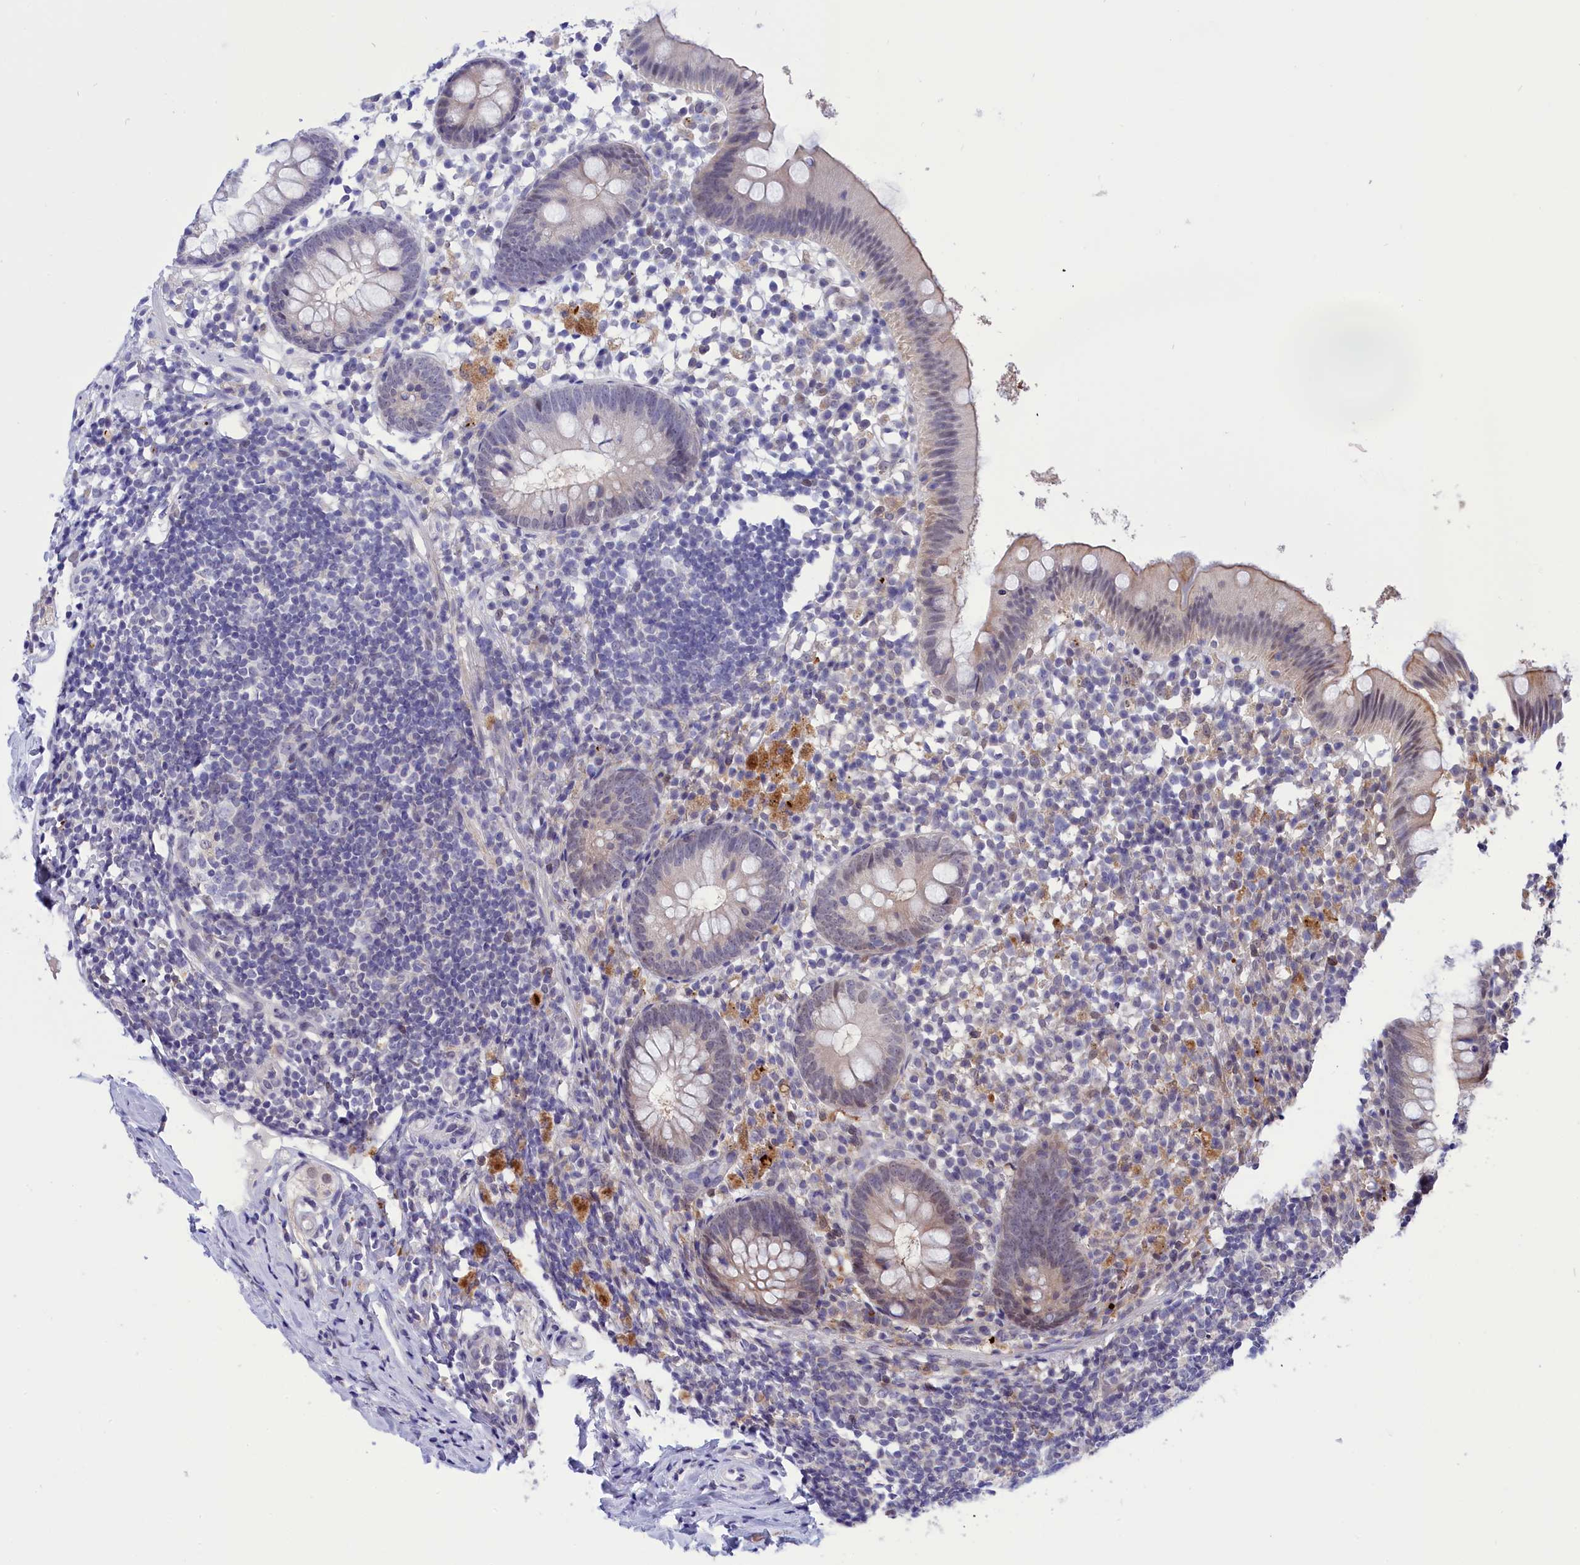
{"staining": {"intensity": "moderate", "quantity": "<25%", "location": "cytoplasmic/membranous,nuclear"}, "tissue": "appendix", "cell_type": "Glandular cells", "image_type": "normal", "snomed": [{"axis": "morphology", "description": "Normal tissue, NOS"}, {"axis": "topography", "description": "Appendix"}], "caption": "IHC histopathology image of benign human appendix stained for a protein (brown), which demonstrates low levels of moderate cytoplasmic/membranous,nuclear positivity in approximately <25% of glandular cells.", "gene": "KCTD14", "patient": {"sex": "female", "age": 20}}